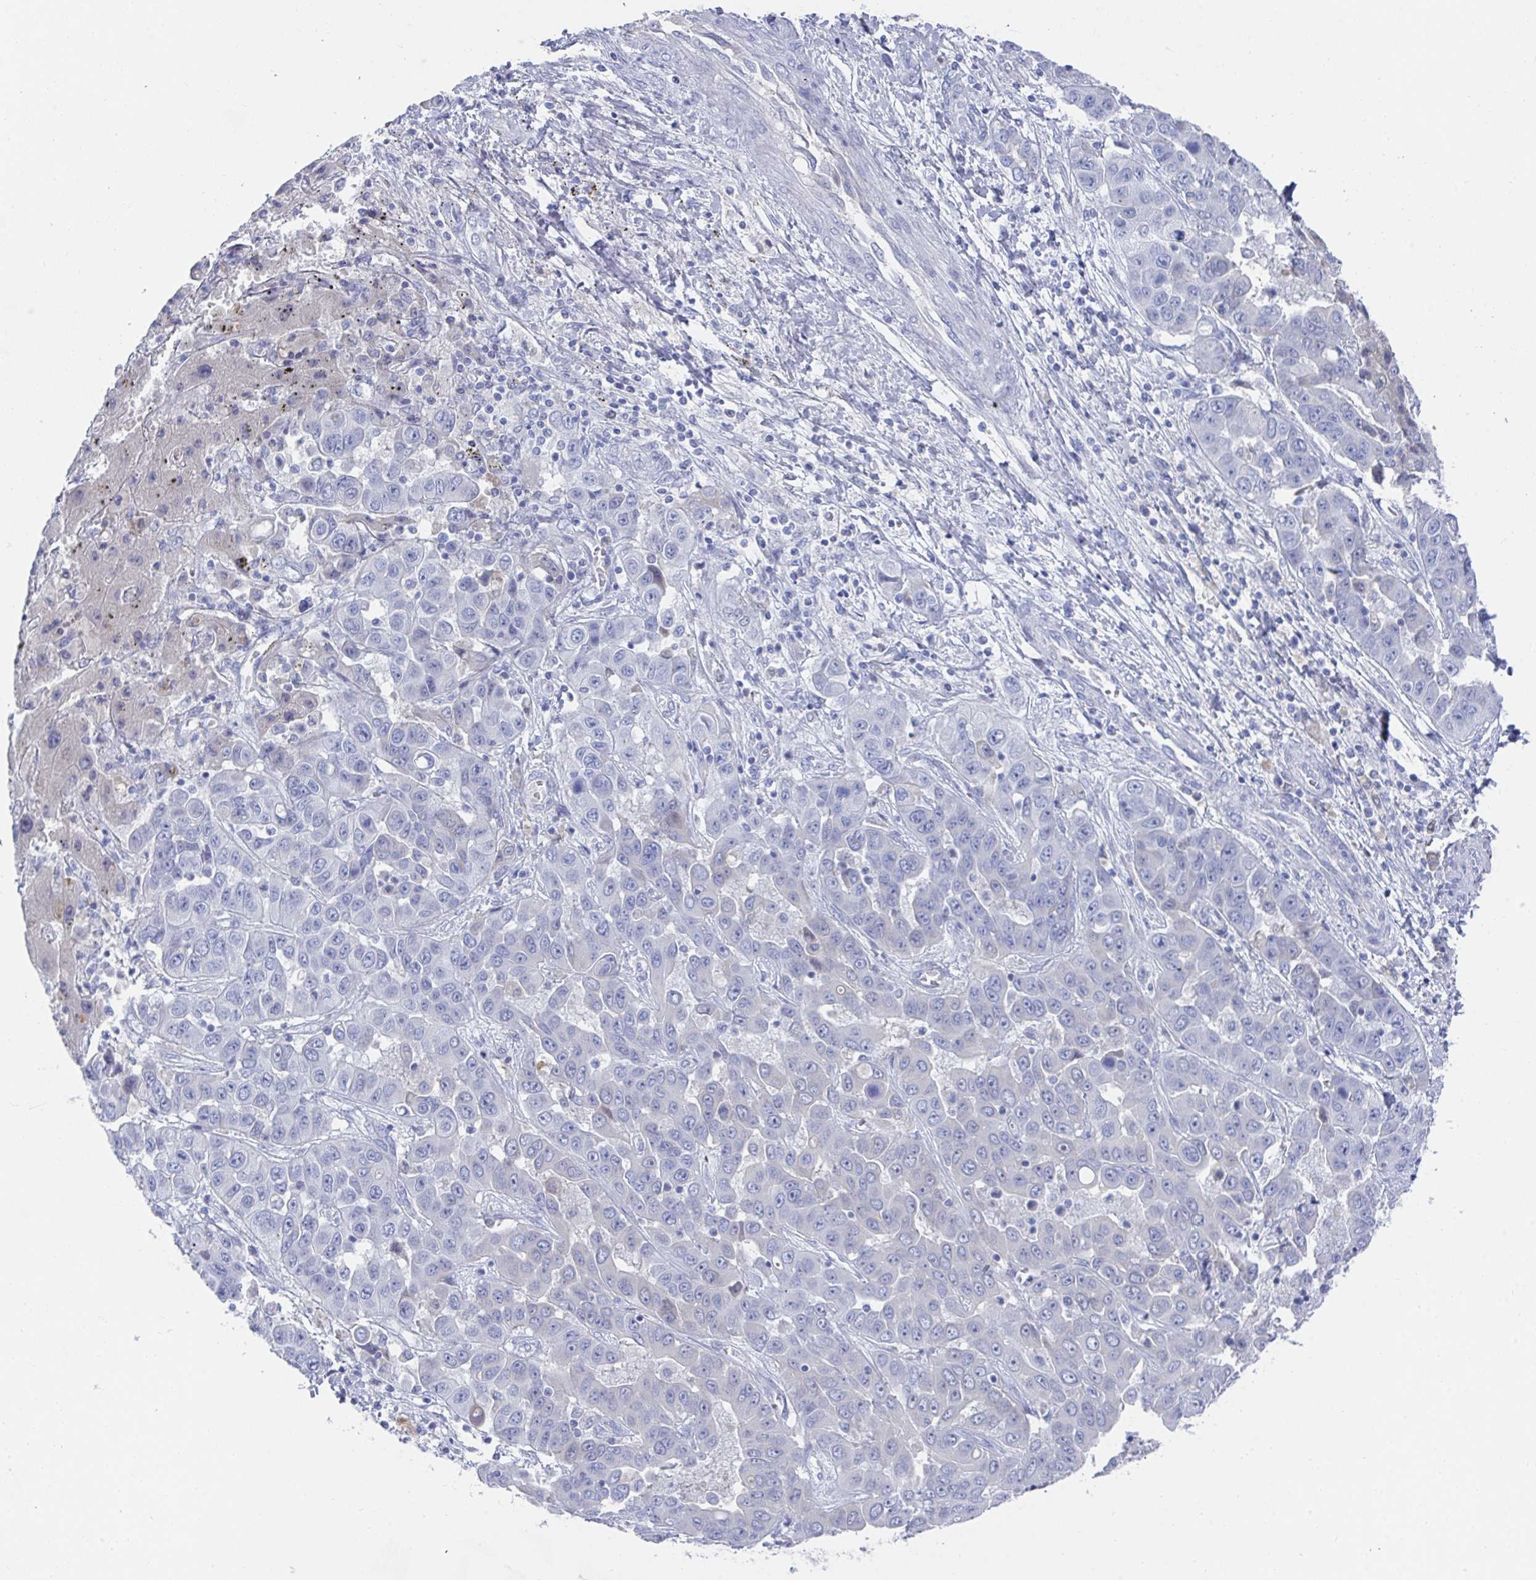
{"staining": {"intensity": "negative", "quantity": "none", "location": "none"}, "tissue": "liver cancer", "cell_type": "Tumor cells", "image_type": "cancer", "snomed": [{"axis": "morphology", "description": "Cholangiocarcinoma"}, {"axis": "topography", "description": "Liver"}], "caption": "Liver cancer was stained to show a protein in brown. There is no significant positivity in tumor cells.", "gene": "TNFAIP6", "patient": {"sex": "female", "age": 52}}